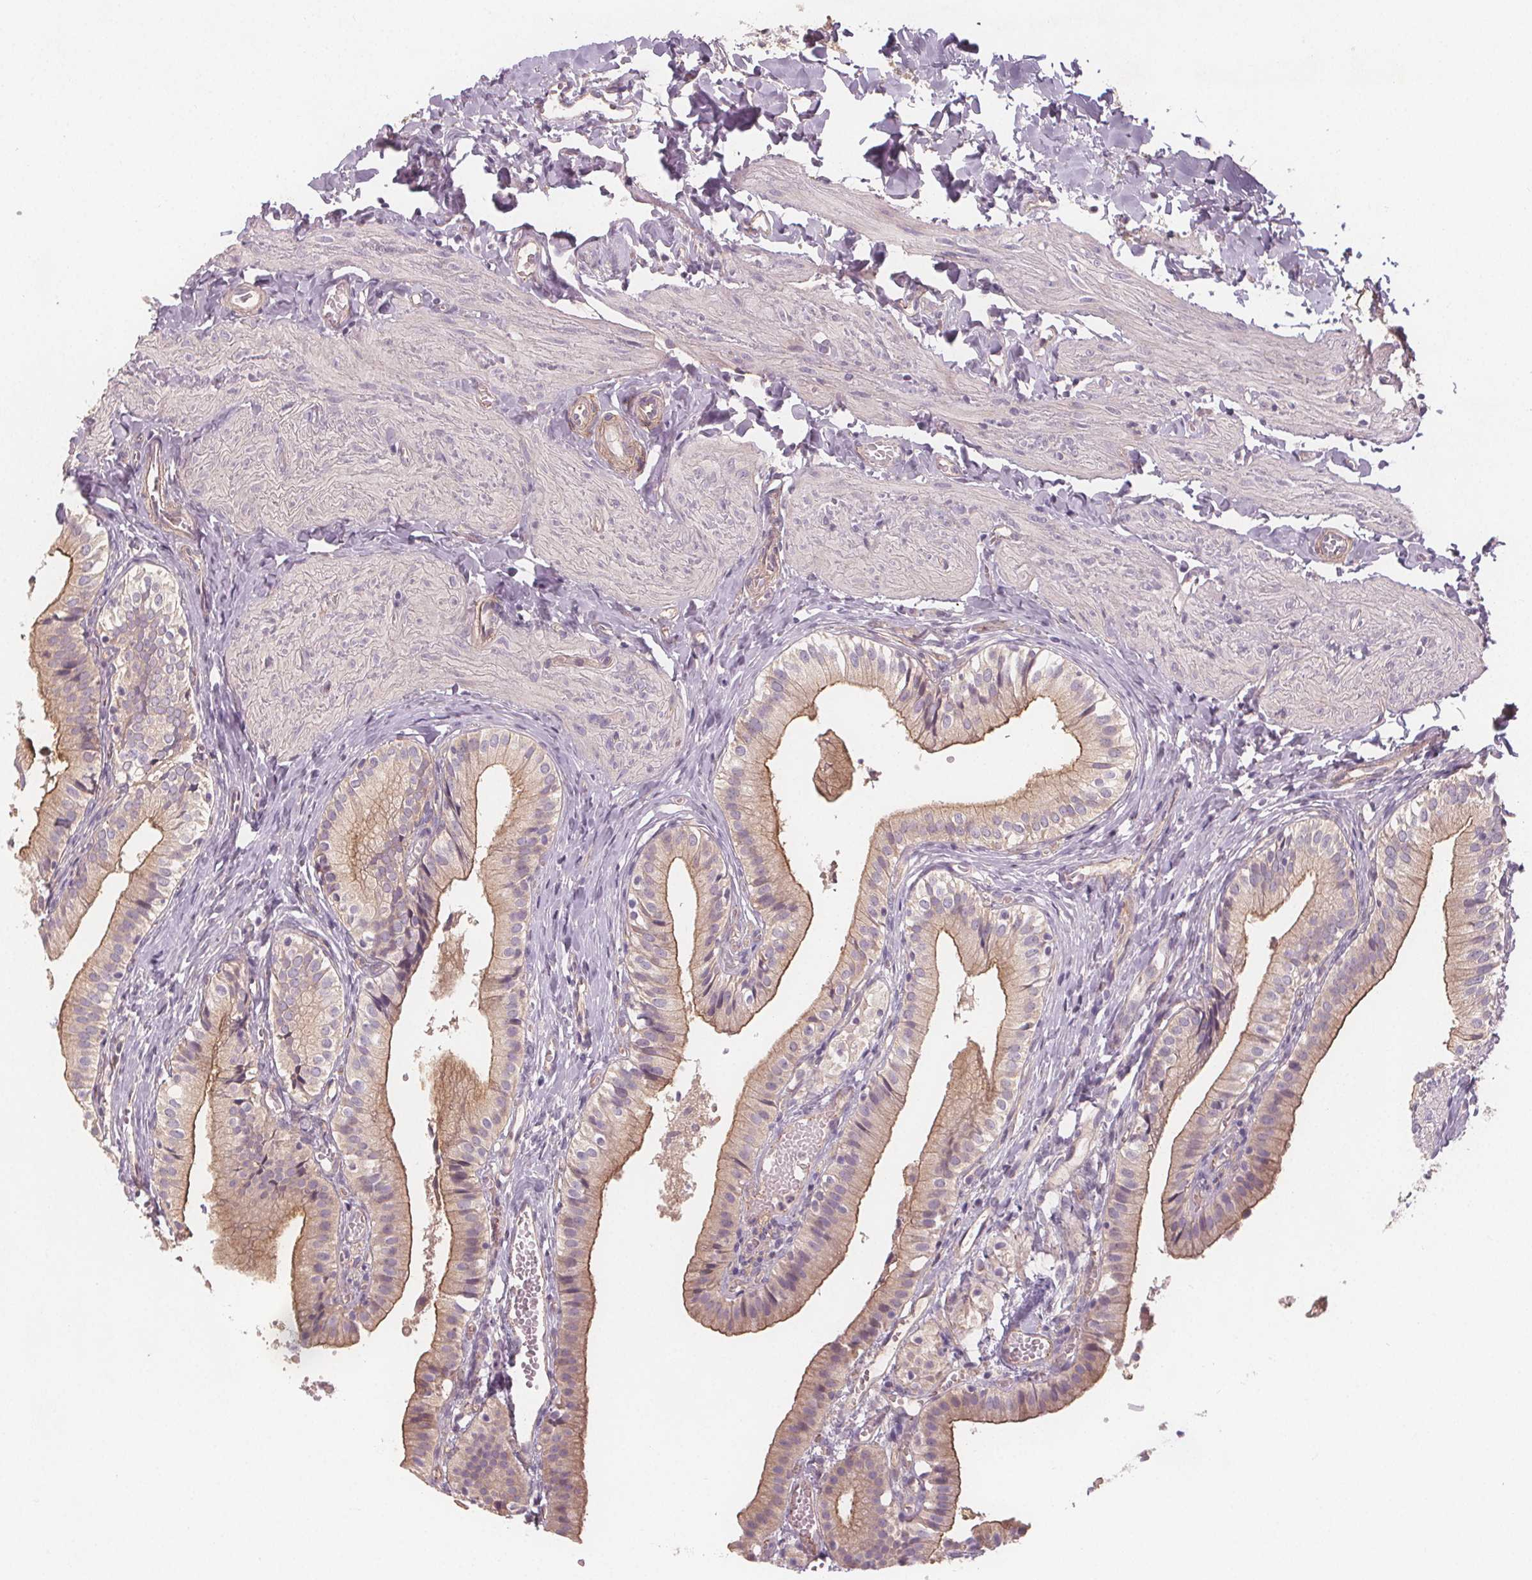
{"staining": {"intensity": "moderate", "quantity": "<25%", "location": "cytoplasmic/membranous"}, "tissue": "gallbladder", "cell_type": "Glandular cells", "image_type": "normal", "snomed": [{"axis": "morphology", "description": "Normal tissue, NOS"}, {"axis": "topography", "description": "Gallbladder"}], "caption": "DAB (3,3'-diaminobenzidine) immunohistochemical staining of unremarkable gallbladder demonstrates moderate cytoplasmic/membranous protein positivity in about <25% of glandular cells. The protein is shown in brown color, while the nuclei are stained blue.", "gene": "VNN1", "patient": {"sex": "female", "age": 47}}